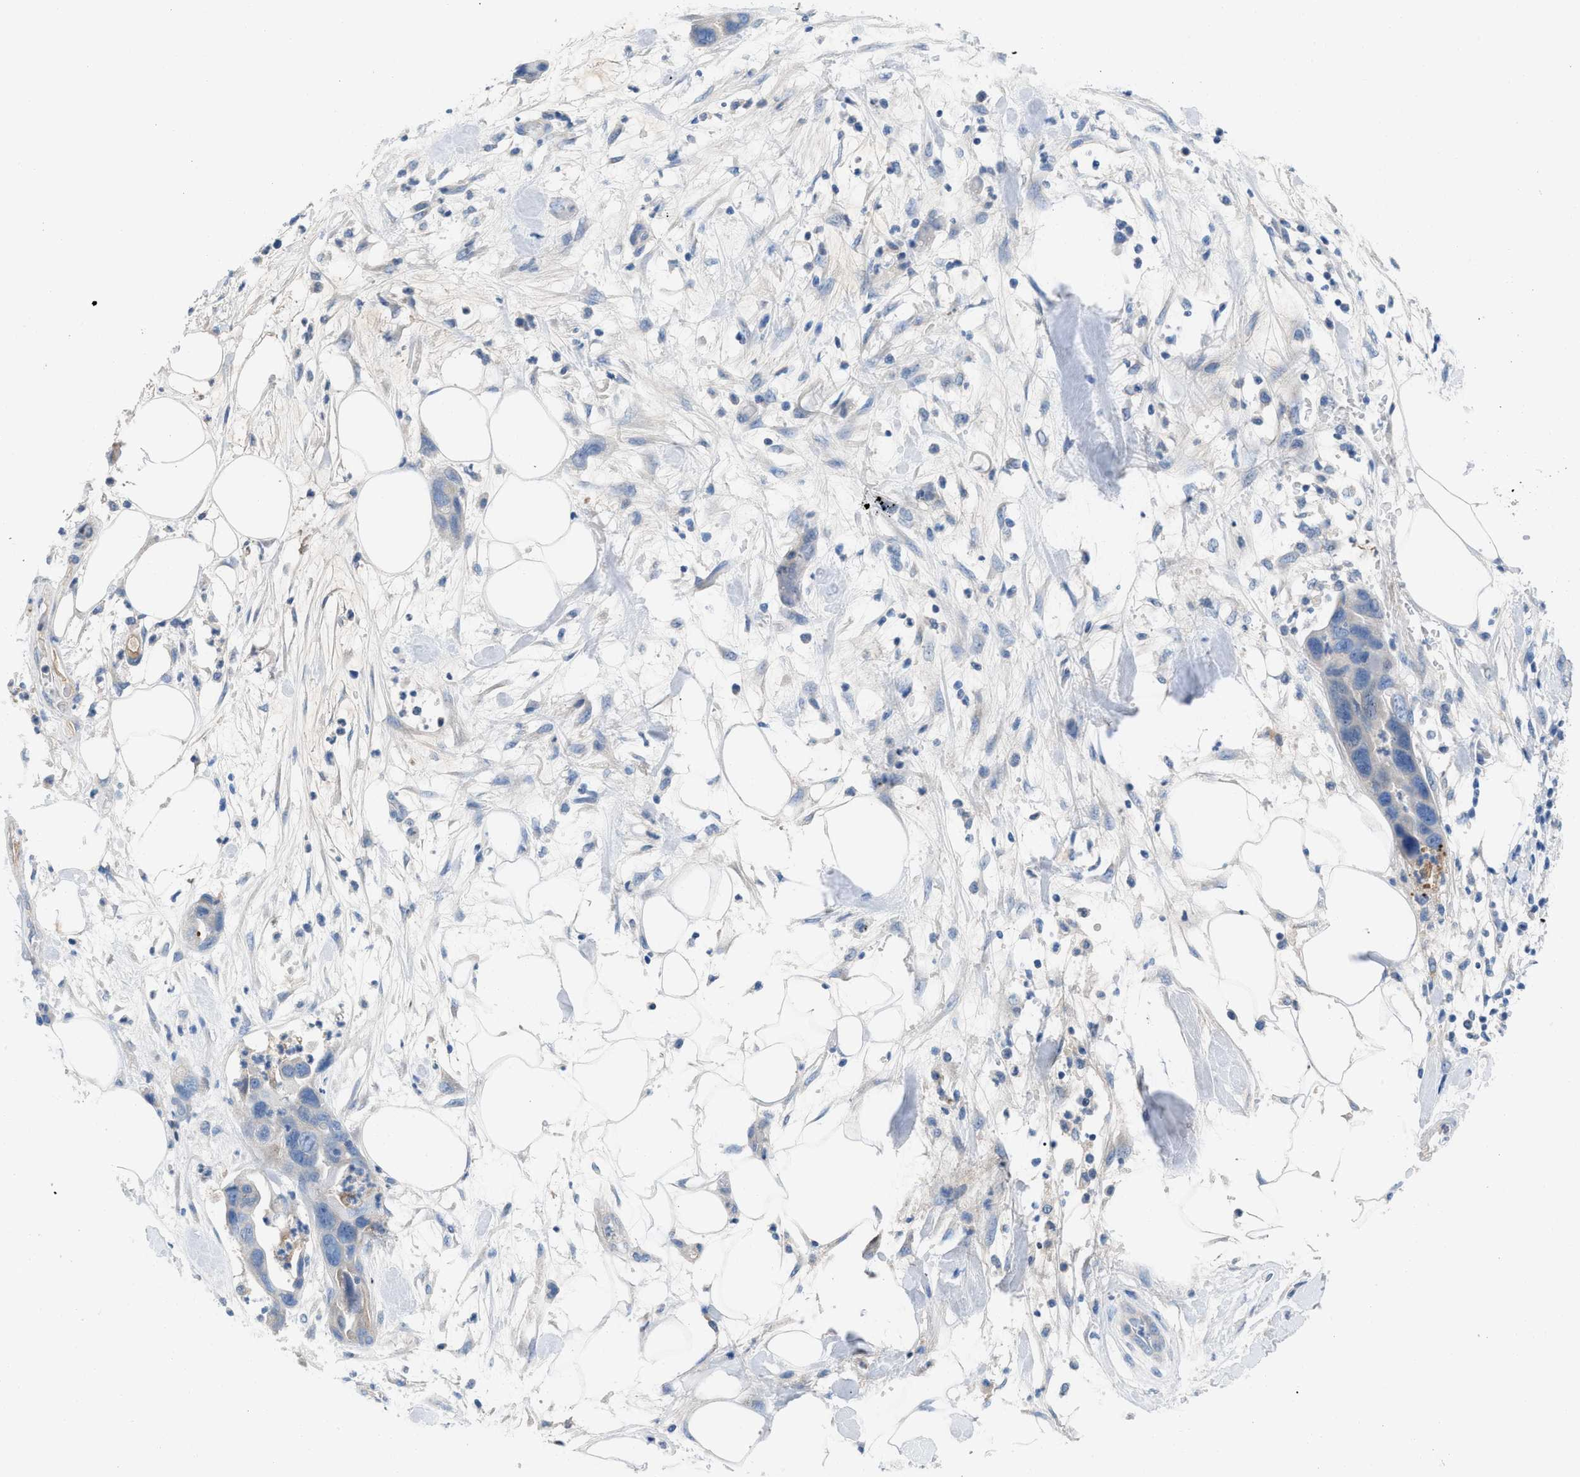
{"staining": {"intensity": "negative", "quantity": "none", "location": "none"}, "tissue": "pancreatic cancer", "cell_type": "Tumor cells", "image_type": "cancer", "snomed": [{"axis": "morphology", "description": "Adenocarcinoma, NOS"}, {"axis": "topography", "description": "Pancreas"}], "caption": "There is no significant expression in tumor cells of pancreatic adenocarcinoma.", "gene": "HPX", "patient": {"sex": "female", "age": 71}}